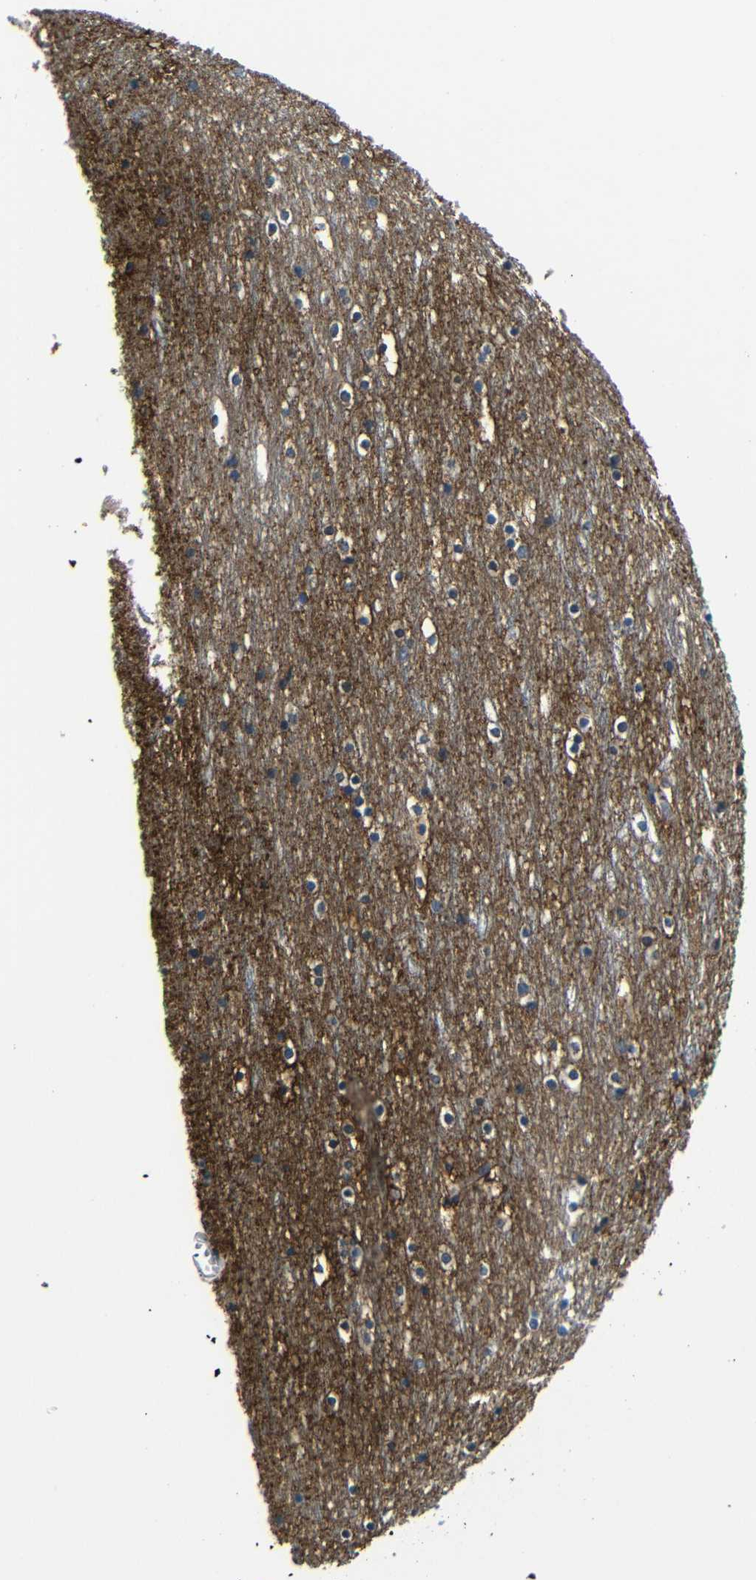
{"staining": {"intensity": "negative", "quantity": "none", "location": "none"}, "tissue": "cerebral cortex", "cell_type": "Endothelial cells", "image_type": "normal", "snomed": [{"axis": "morphology", "description": "Normal tissue, NOS"}, {"axis": "topography", "description": "Cerebral cortex"}], "caption": "Immunohistochemistry image of normal cerebral cortex stained for a protein (brown), which displays no positivity in endothelial cells. (DAB immunohistochemistry, high magnification).", "gene": "FKBP14", "patient": {"sex": "male", "age": 45}}